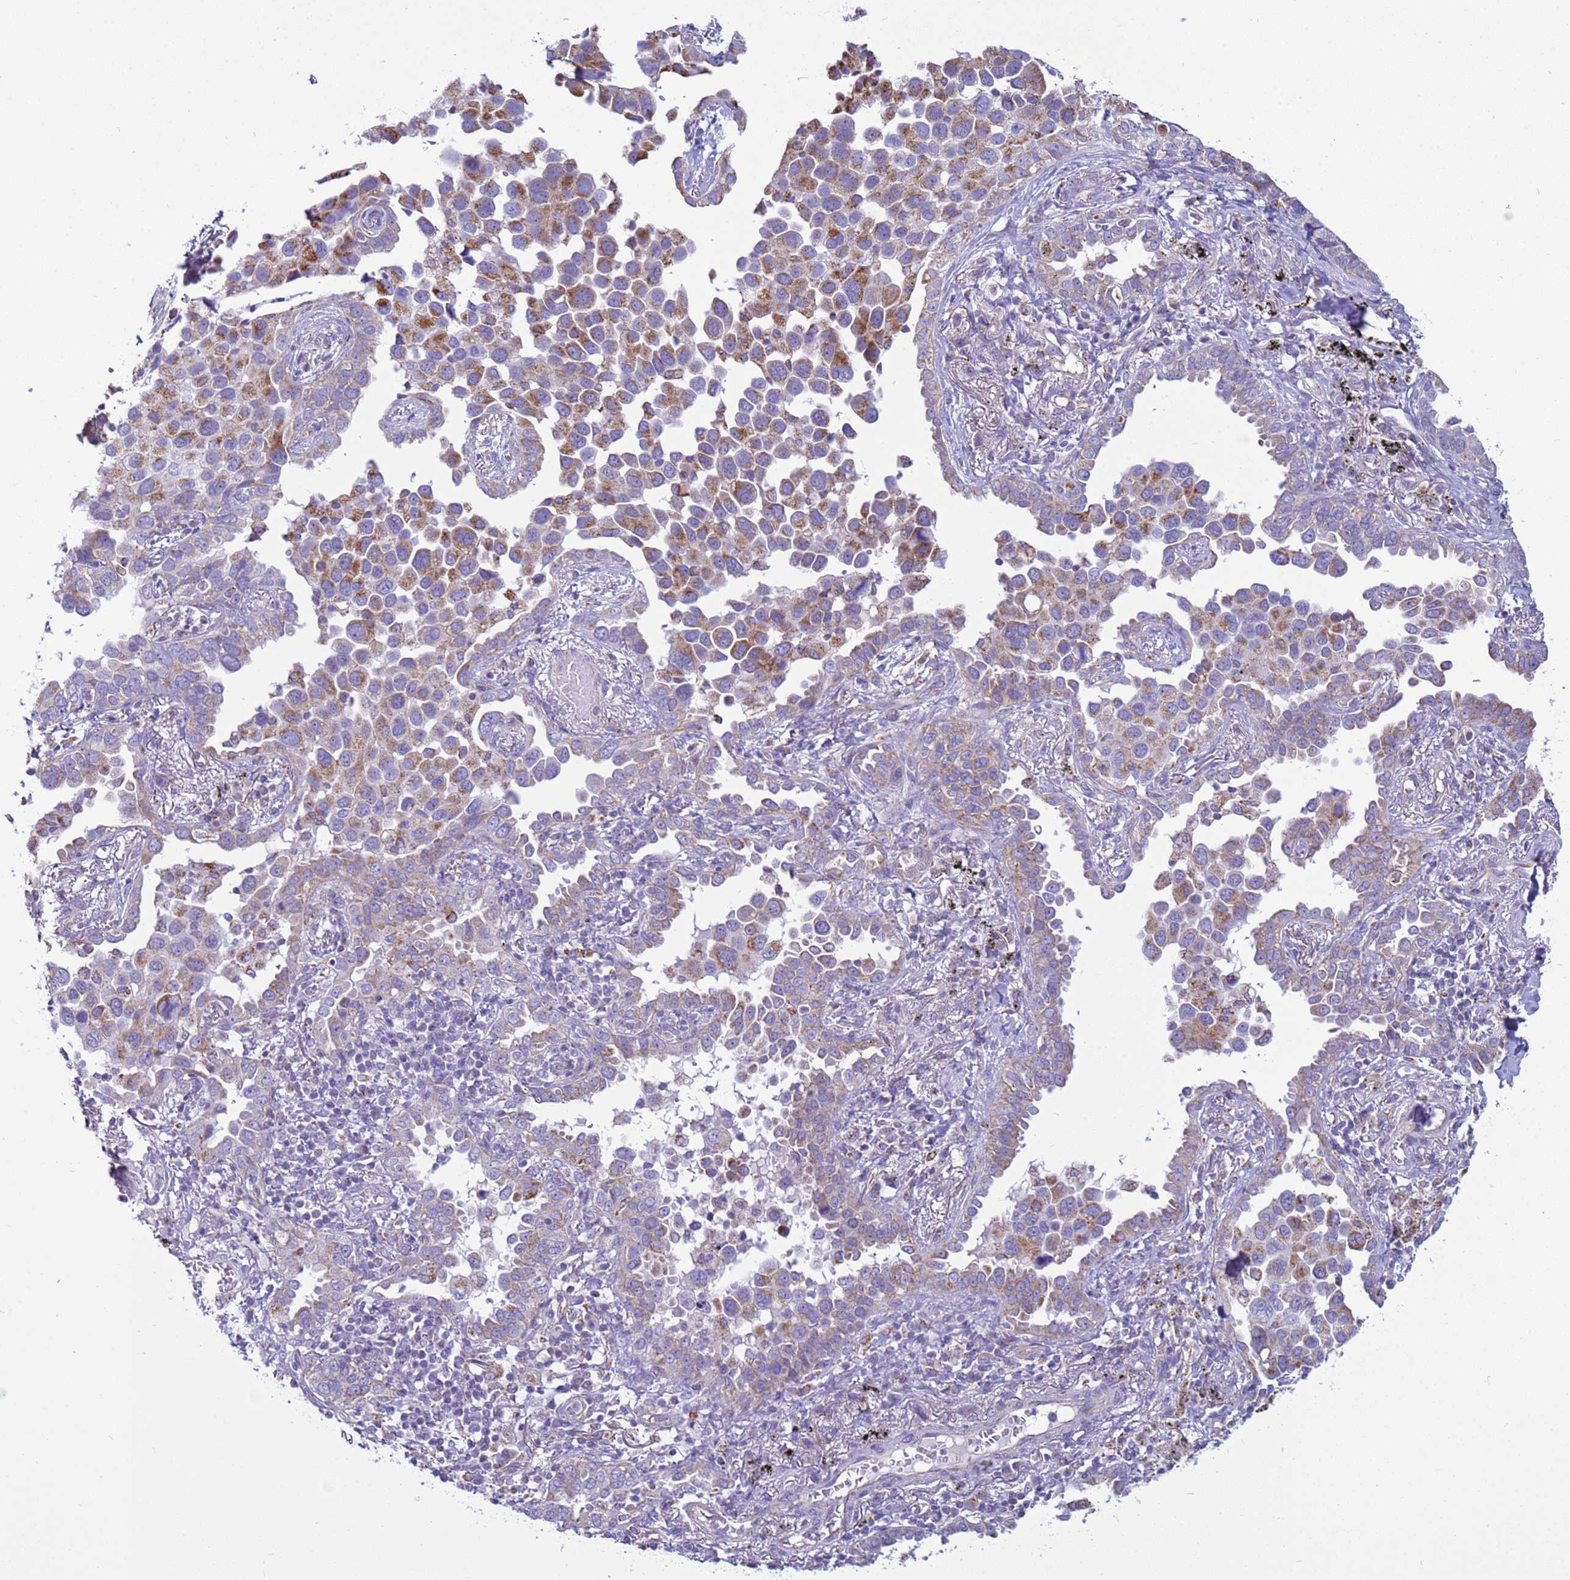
{"staining": {"intensity": "moderate", "quantity": ">75%", "location": "cytoplasmic/membranous"}, "tissue": "lung cancer", "cell_type": "Tumor cells", "image_type": "cancer", "snomed": [{"axis": "morphology", "description": "Adenocarcinoma, NOS"}, {"axis": "topography", "description": "Lung"}], "caption": "The photomicrograph displays a brown stain indicating the presence of a protein in the cytoplasmic/membranous of tumor cells in lung cancer (adenocarcinoma). (DAB (3,3'-diaminobenzidine) IHC, brown staining for protein, blue staining for nuclei).", "gene": "NCALD", "patient": {"sex": "male", "age": 67}}